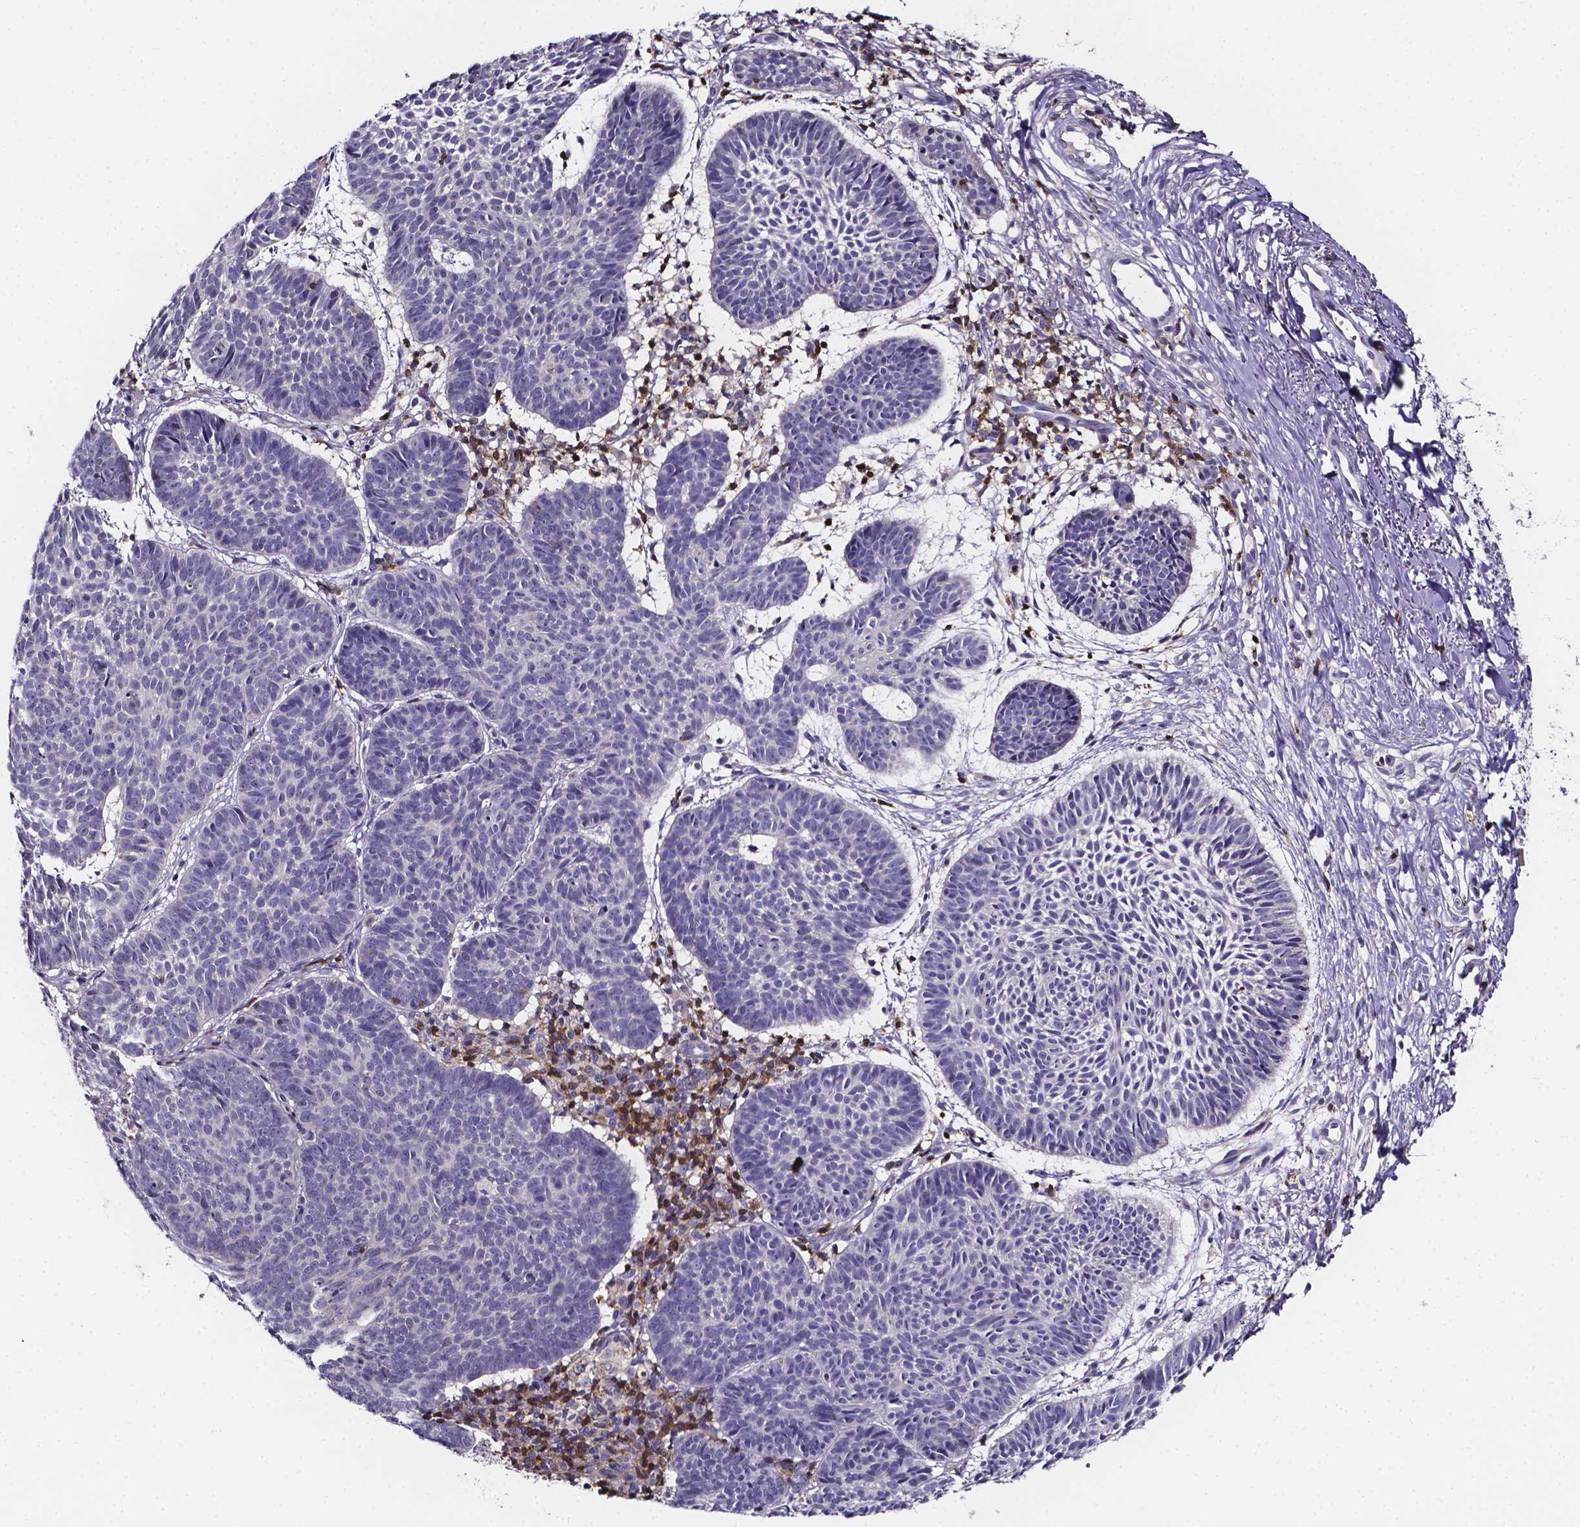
{"staining": {"intensity": "negative", "quantity": "none", "location": "none"}, "tissue": "skin cancer", "cell_type": "Tumor cells", "image_type": "cancer", "snomed": [{"axis": "morphology", "description": "Basal cell carcinoma"}, {"axis": "topography", "description": "Skin"}], "caption": "IHC photomicrograph of neoplastic tissue: human skin cancer stained with DAB displays no significant protein expression in tumor cells. (DAB (3,3'-diaminobenzidine) immunohistochemistry visualized using brightfield microscopy, high magnification).", "gene": "THEMIS", "patient": {"sex": "male", "age": 72}}